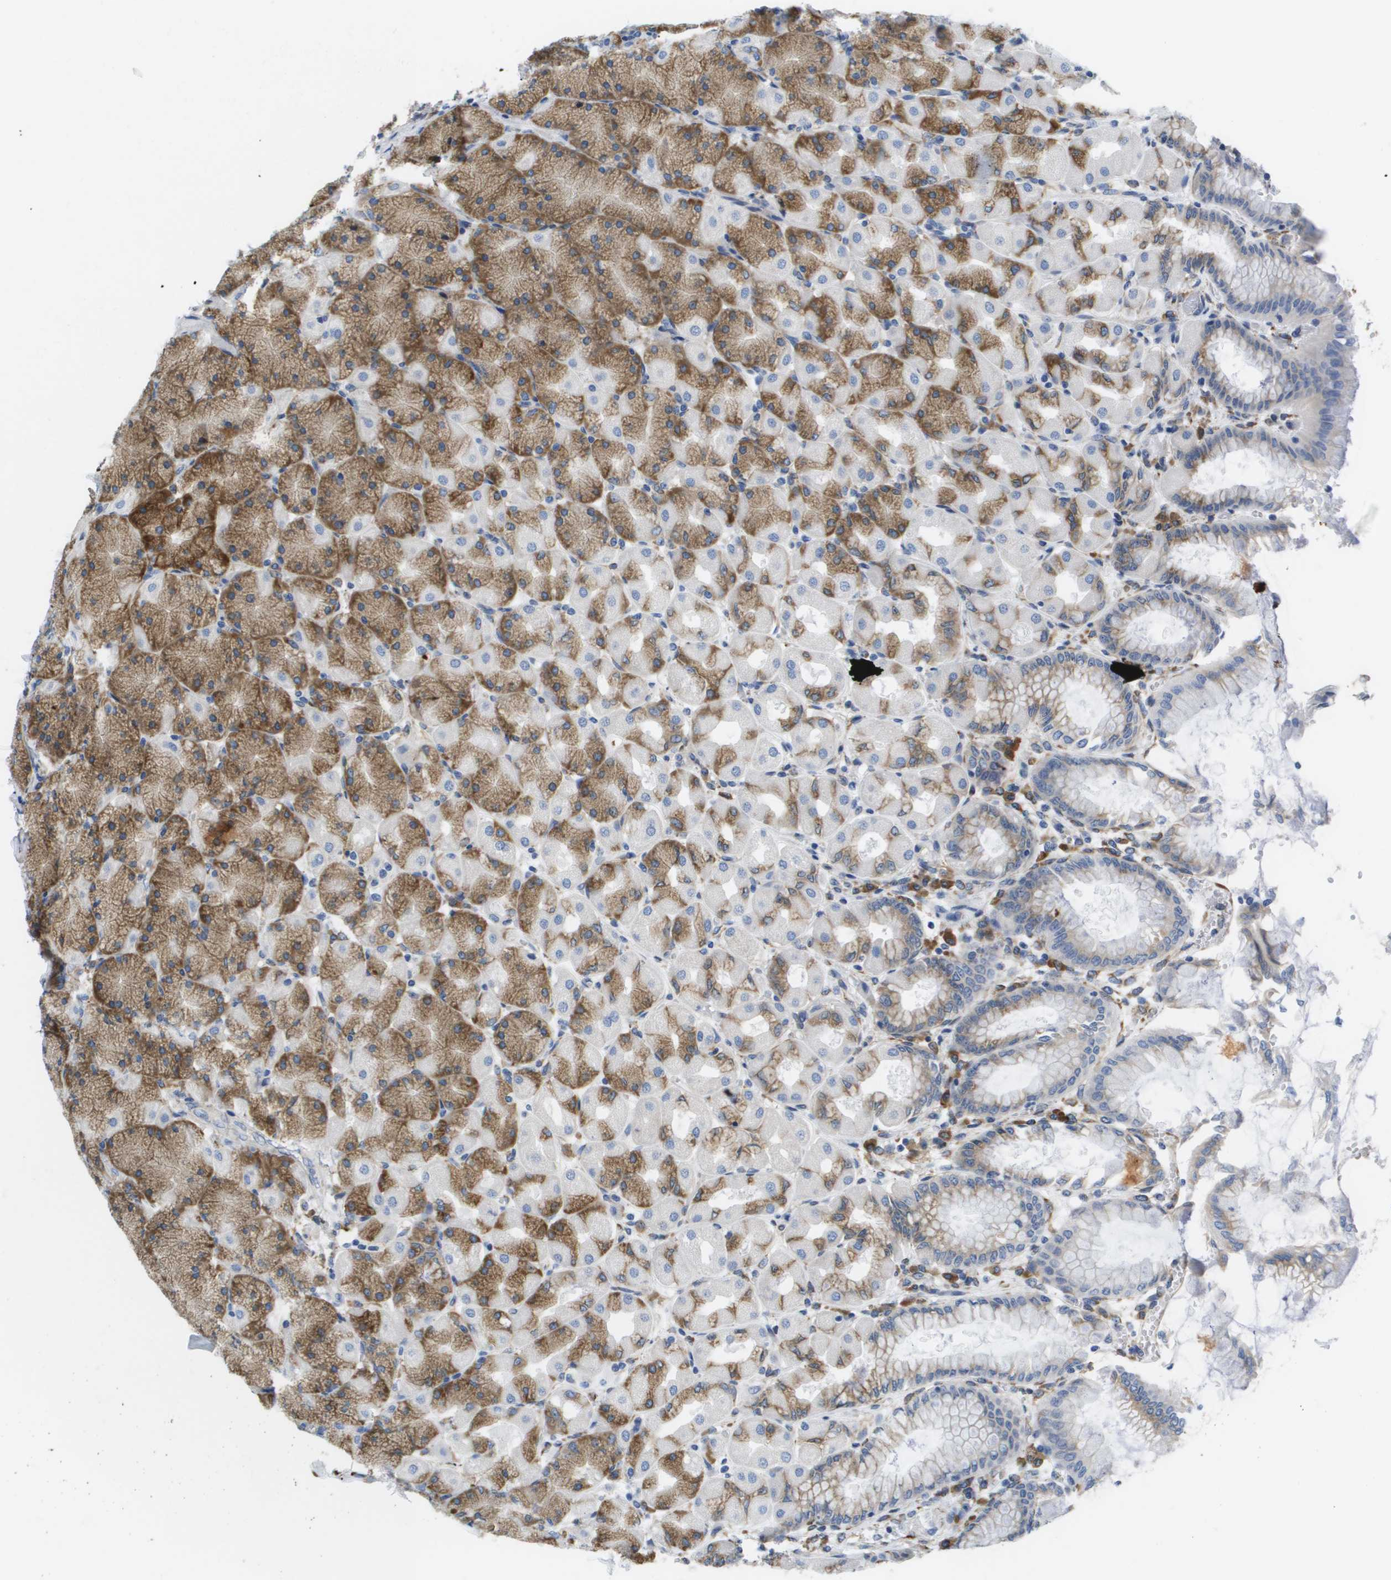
{"staining": {"intensity": "moderate", "quantity": ">75%", "location": "cytoplasmic/membranous"}, "tissue": "stomach", "cell_type": "Glandular cells", "image_type": "normal", "snomed": [{"axis": "morphology", "description": "Normal tissue, NOS"}, {"axis": "topography", "description": "Stomach, upper"}], "caption": "Immunohistochemical staining of unremarkable stomach exhibits moderate cytoplasmic/membranous protein positivity in about >75% of glandular cells.", "gene": "ST3GAL2", "patient": {"sex": "female", "age": 56}}